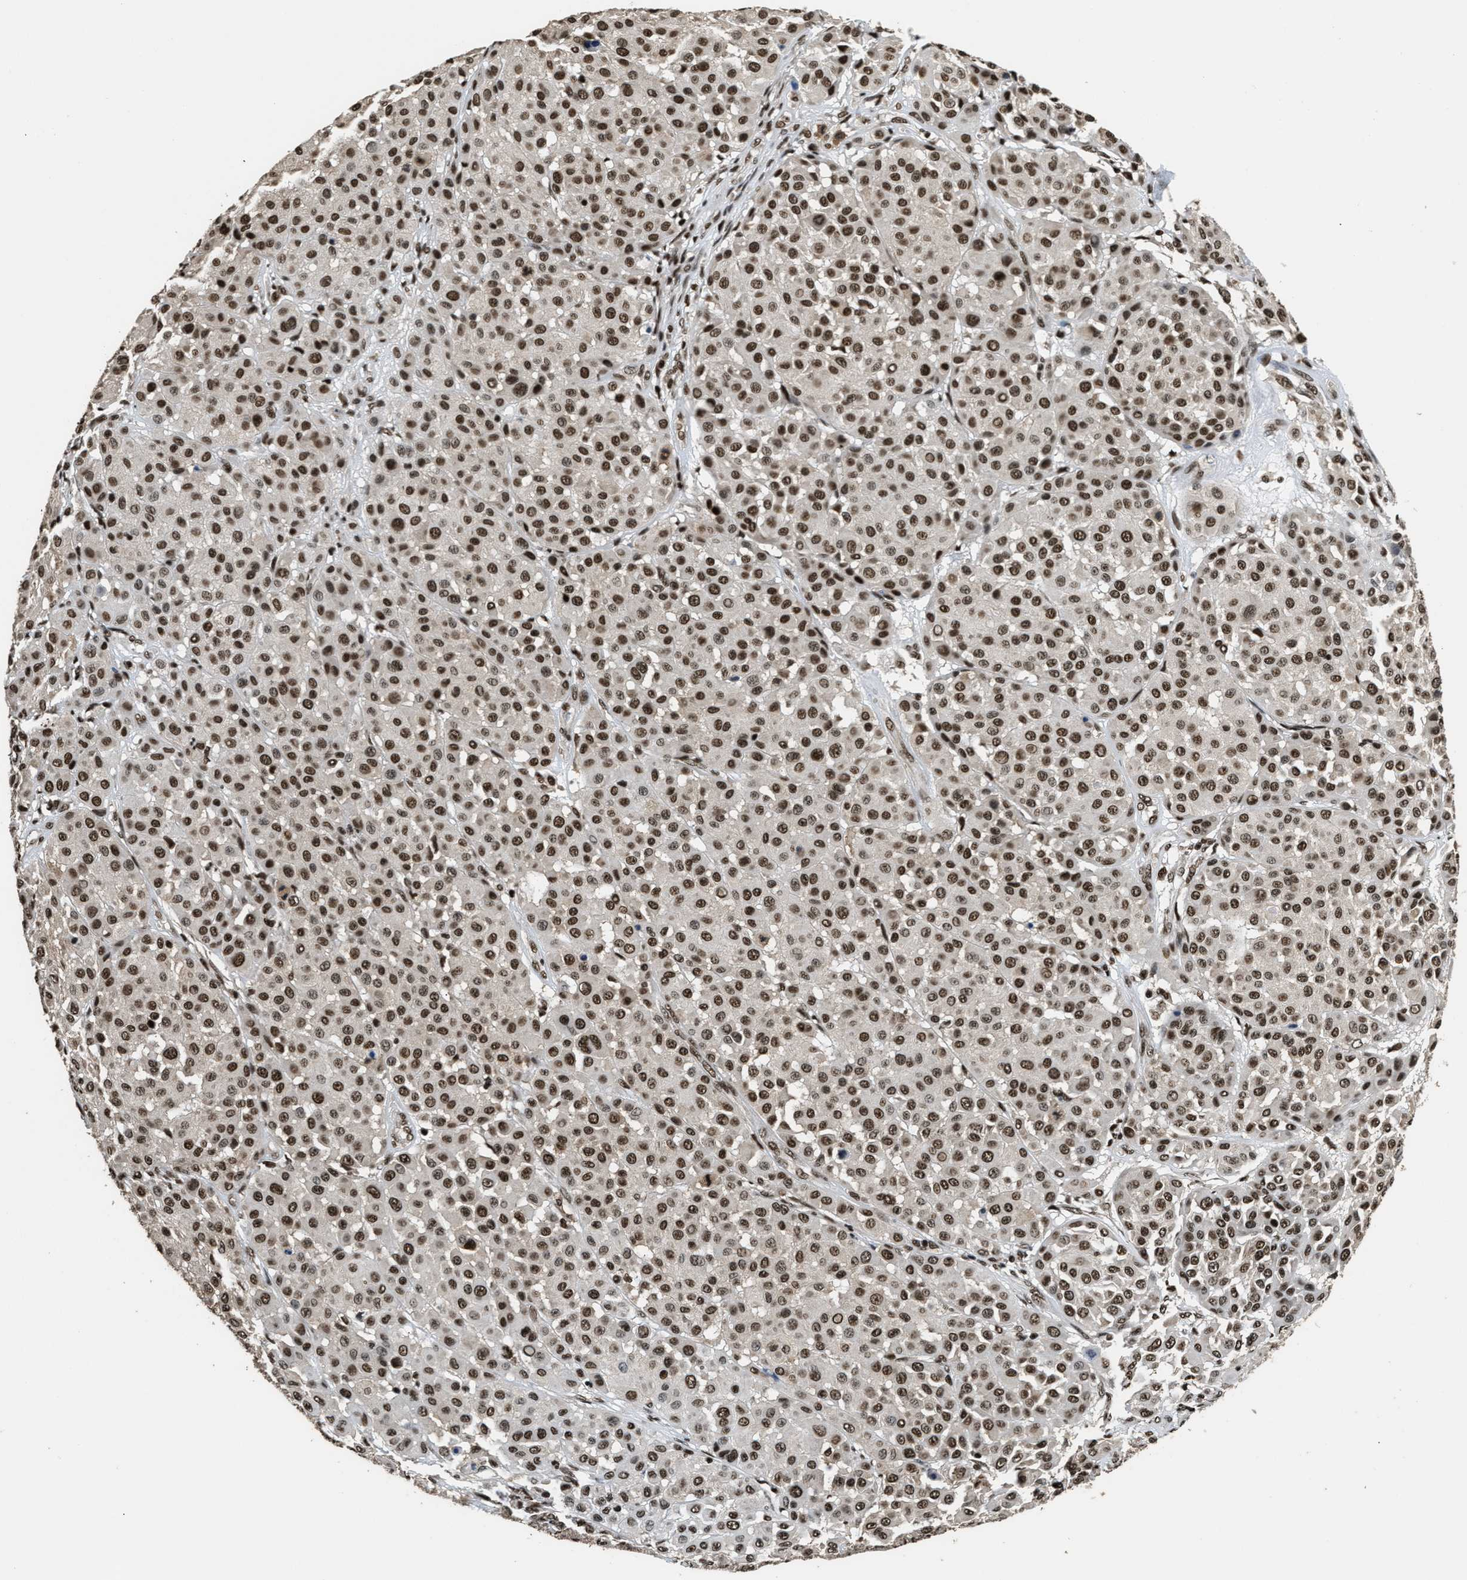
{"staining": {"intensity": "moderate", "quantity": ">75%", "location": "nuclear"}, "tissue": "melanoma", "cell_type": "Tumor cells", "image_type": "cancer", "snomed": [{"axis": "morphology", "description": "Malignant melanoma, Metastatic site"}, {"axis": "topography", "description": "Soft tissue"}], "caption": "Immunohistochemistry of human malignant melanoma (metastatic site) exhibits medium levels of moderate nuclear positivity in approximately >75% of tumor cells.", "gene": "RAD21", "patient": {"sex": "male", "age": 41}}